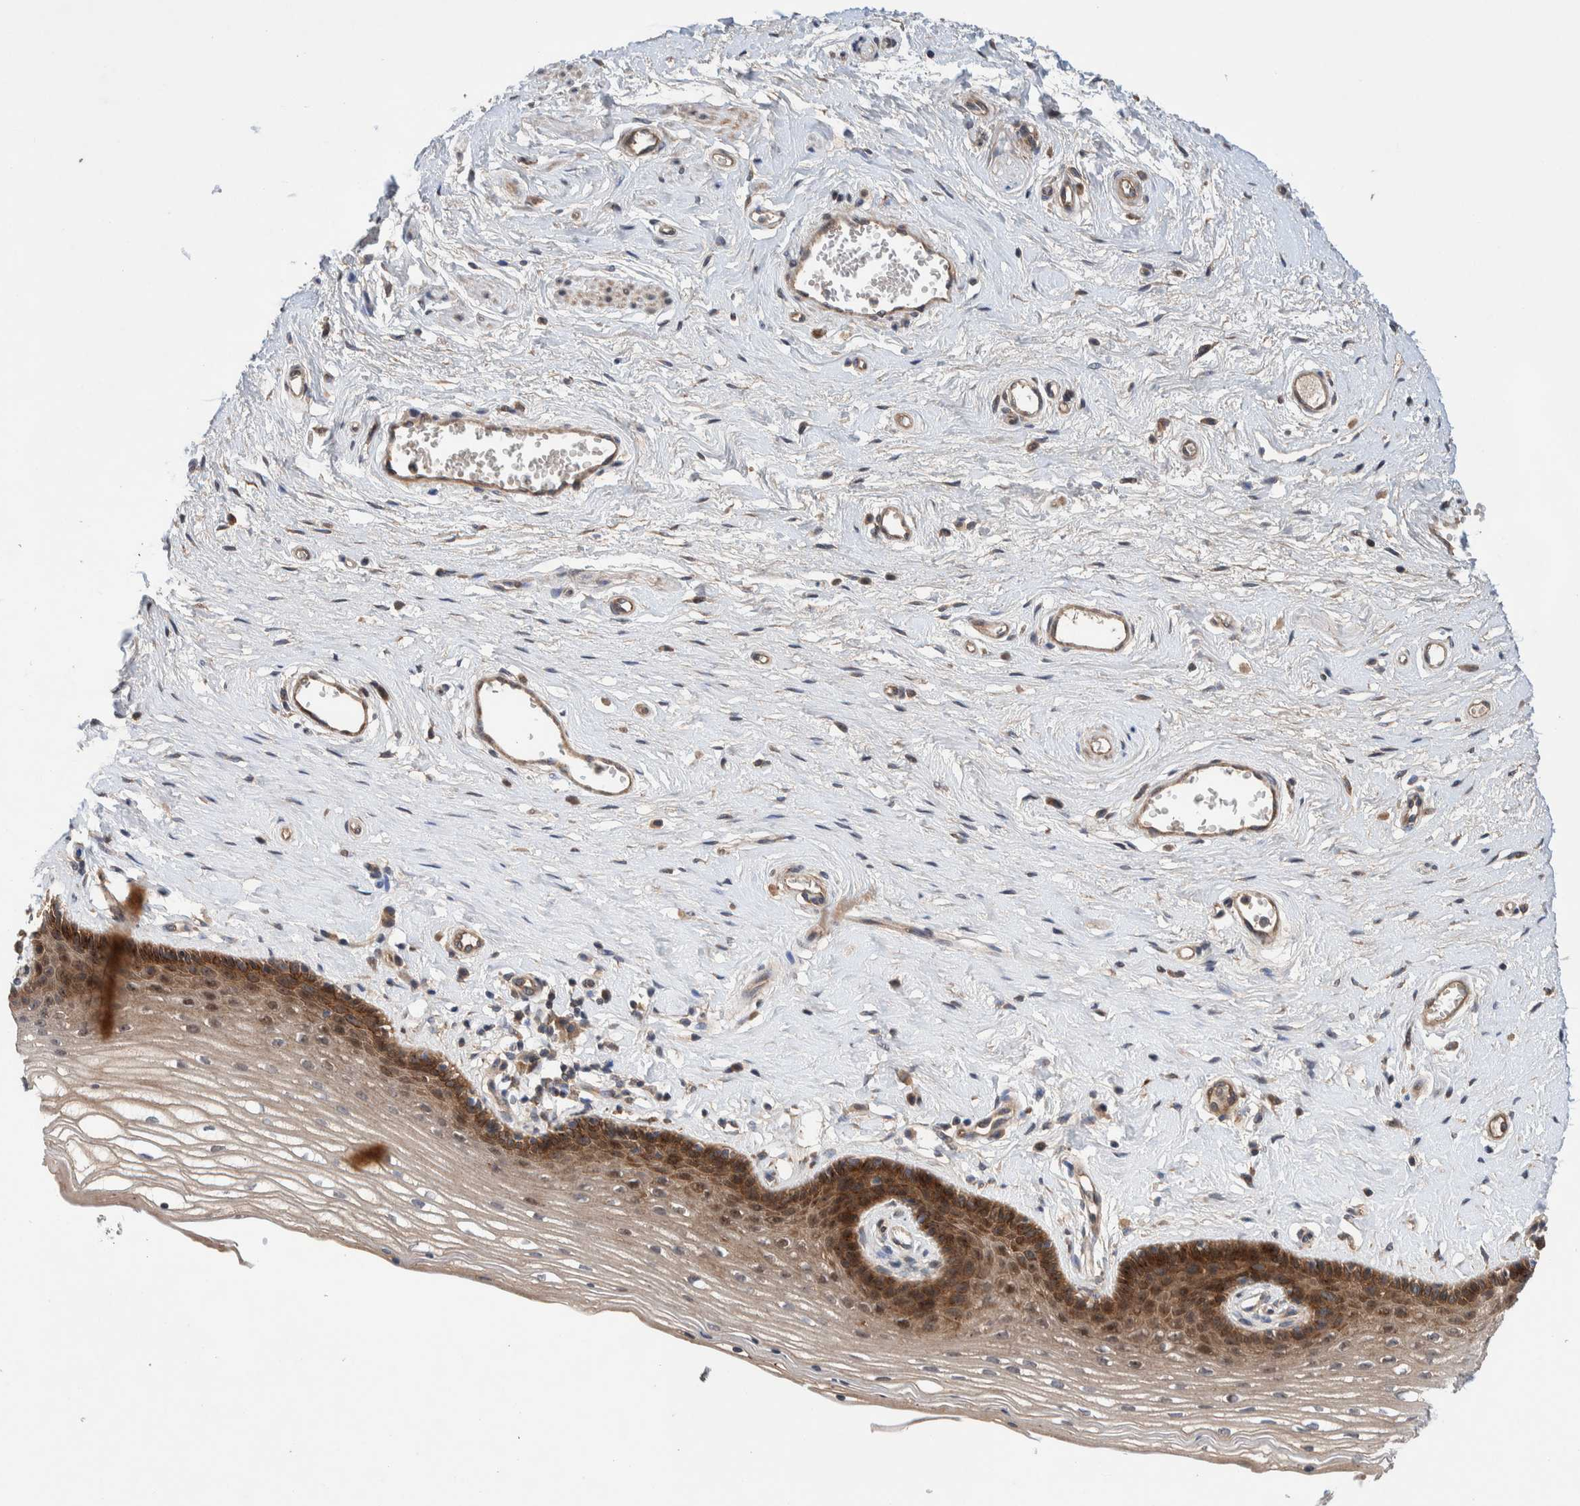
{"staining": {"intensity": "moderate", "quantity": ">75%", "location": "cytoplasmic/membranous"}, "tissue": "vagina", "cell_type": "Squamous epithelial cells", "image_type": "normal", "snomed": [{"axis": "morphology", "description": "Normal tissue, NOS"}, {"axis": "topography", "description": "Vagina"}], "caption": "This is a micrograph of IHC staining of benign vagina, which shows moderate expression in the cytoplasmic/membranous of squamous epithelial cells.", "gene": "PIK3R6", "patient": {"sex": "female", "age": 46}}